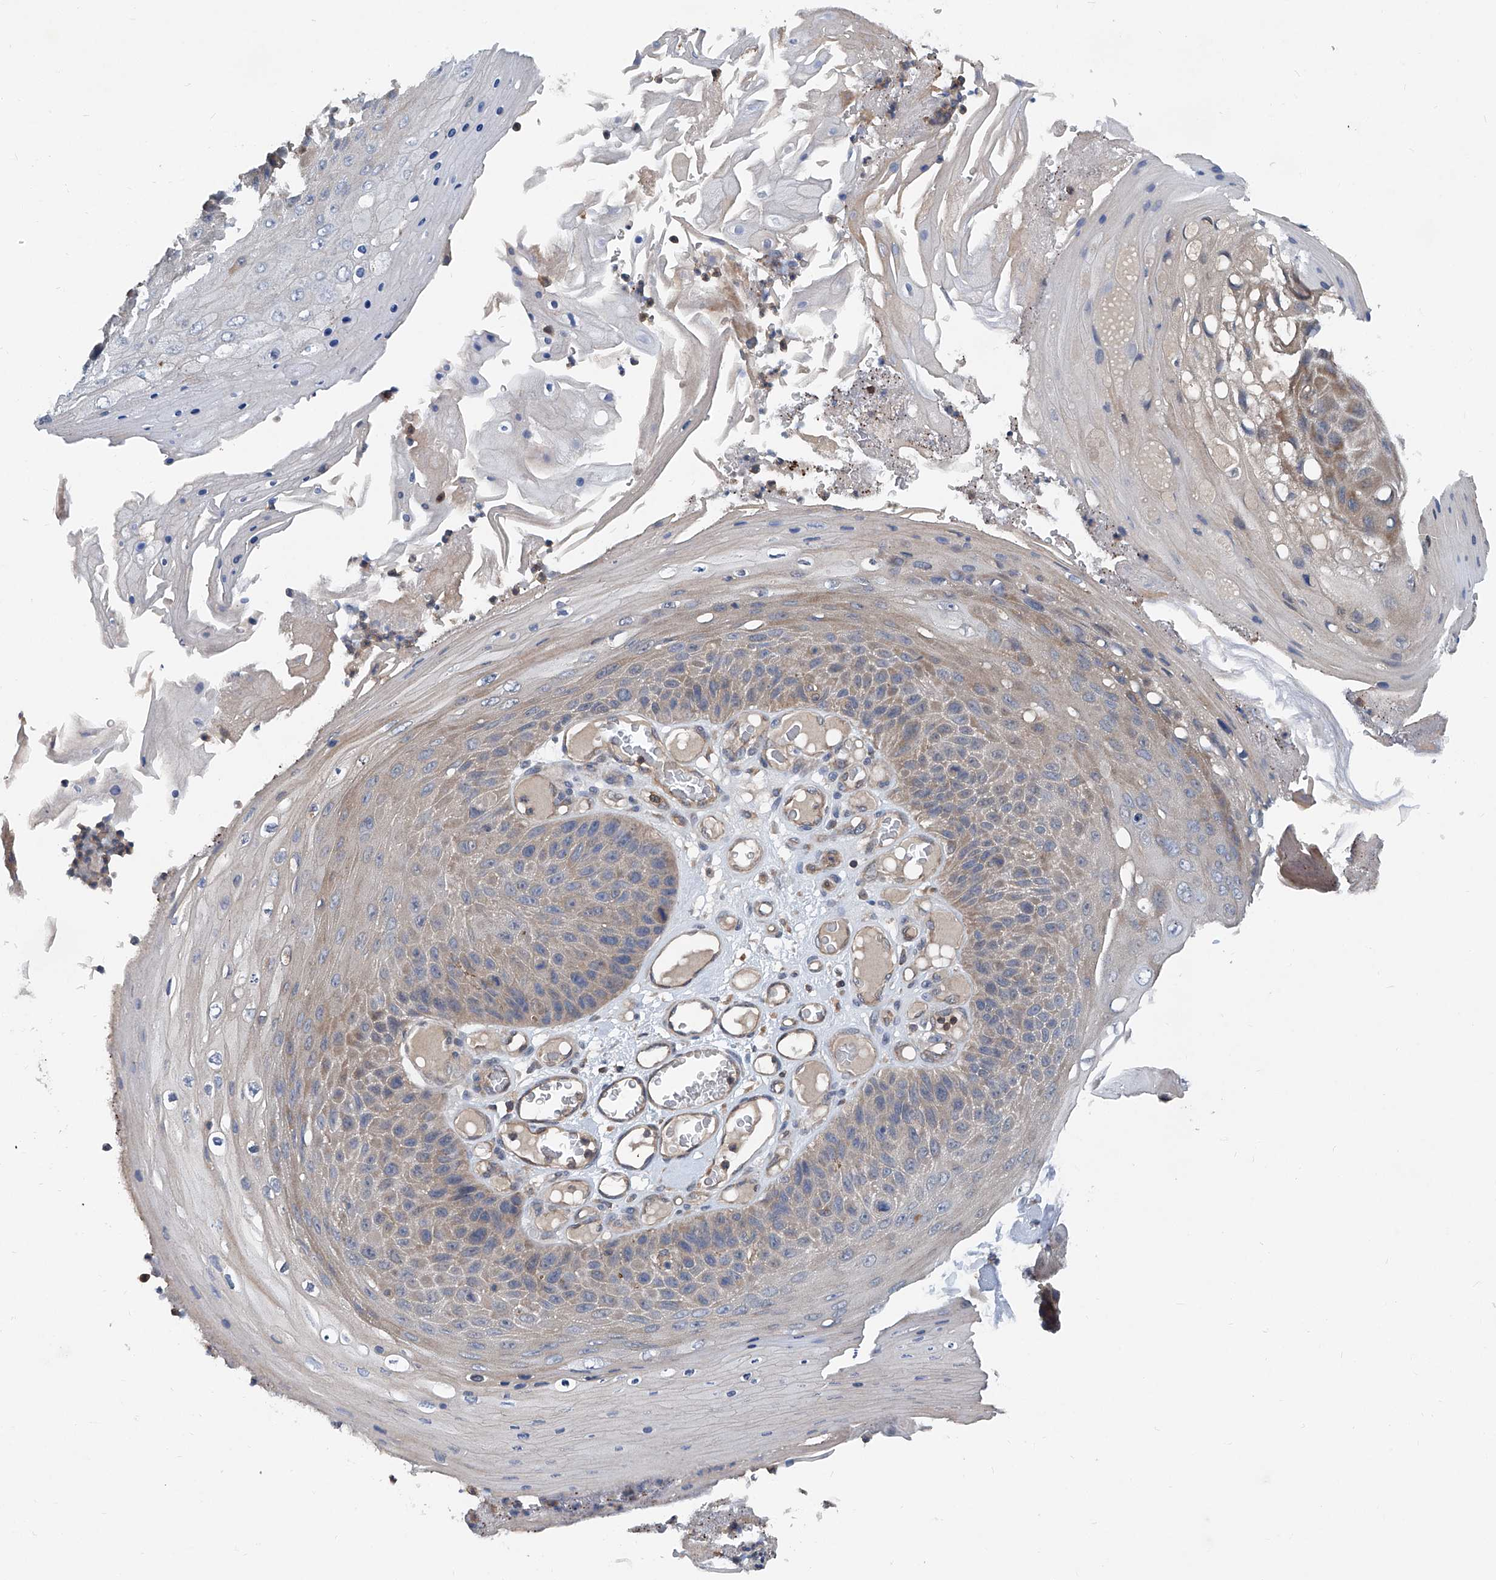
{"staining": {"intensity": "moderate", "quantity": "25%-75%", "location": "cytoplasmic/membranous"}, "tissue": "skin cancer", "cell_type": "Tumor cells", "image_type": "cancer", "snomed": [{"axis": "morphology", "description": "Squamous cell carcinoma, NOS"}, {"axis": "topography", "description": "Skin"}], "caption": "Skin squamous cell carcinoma stained with a brown dye demonstrates moderate cytoplasmic/membranous positive positivity in about 25%-75% of tumor cells.", "gene": "TRIM38", "patient": {"sex": "female", "age": 88}}